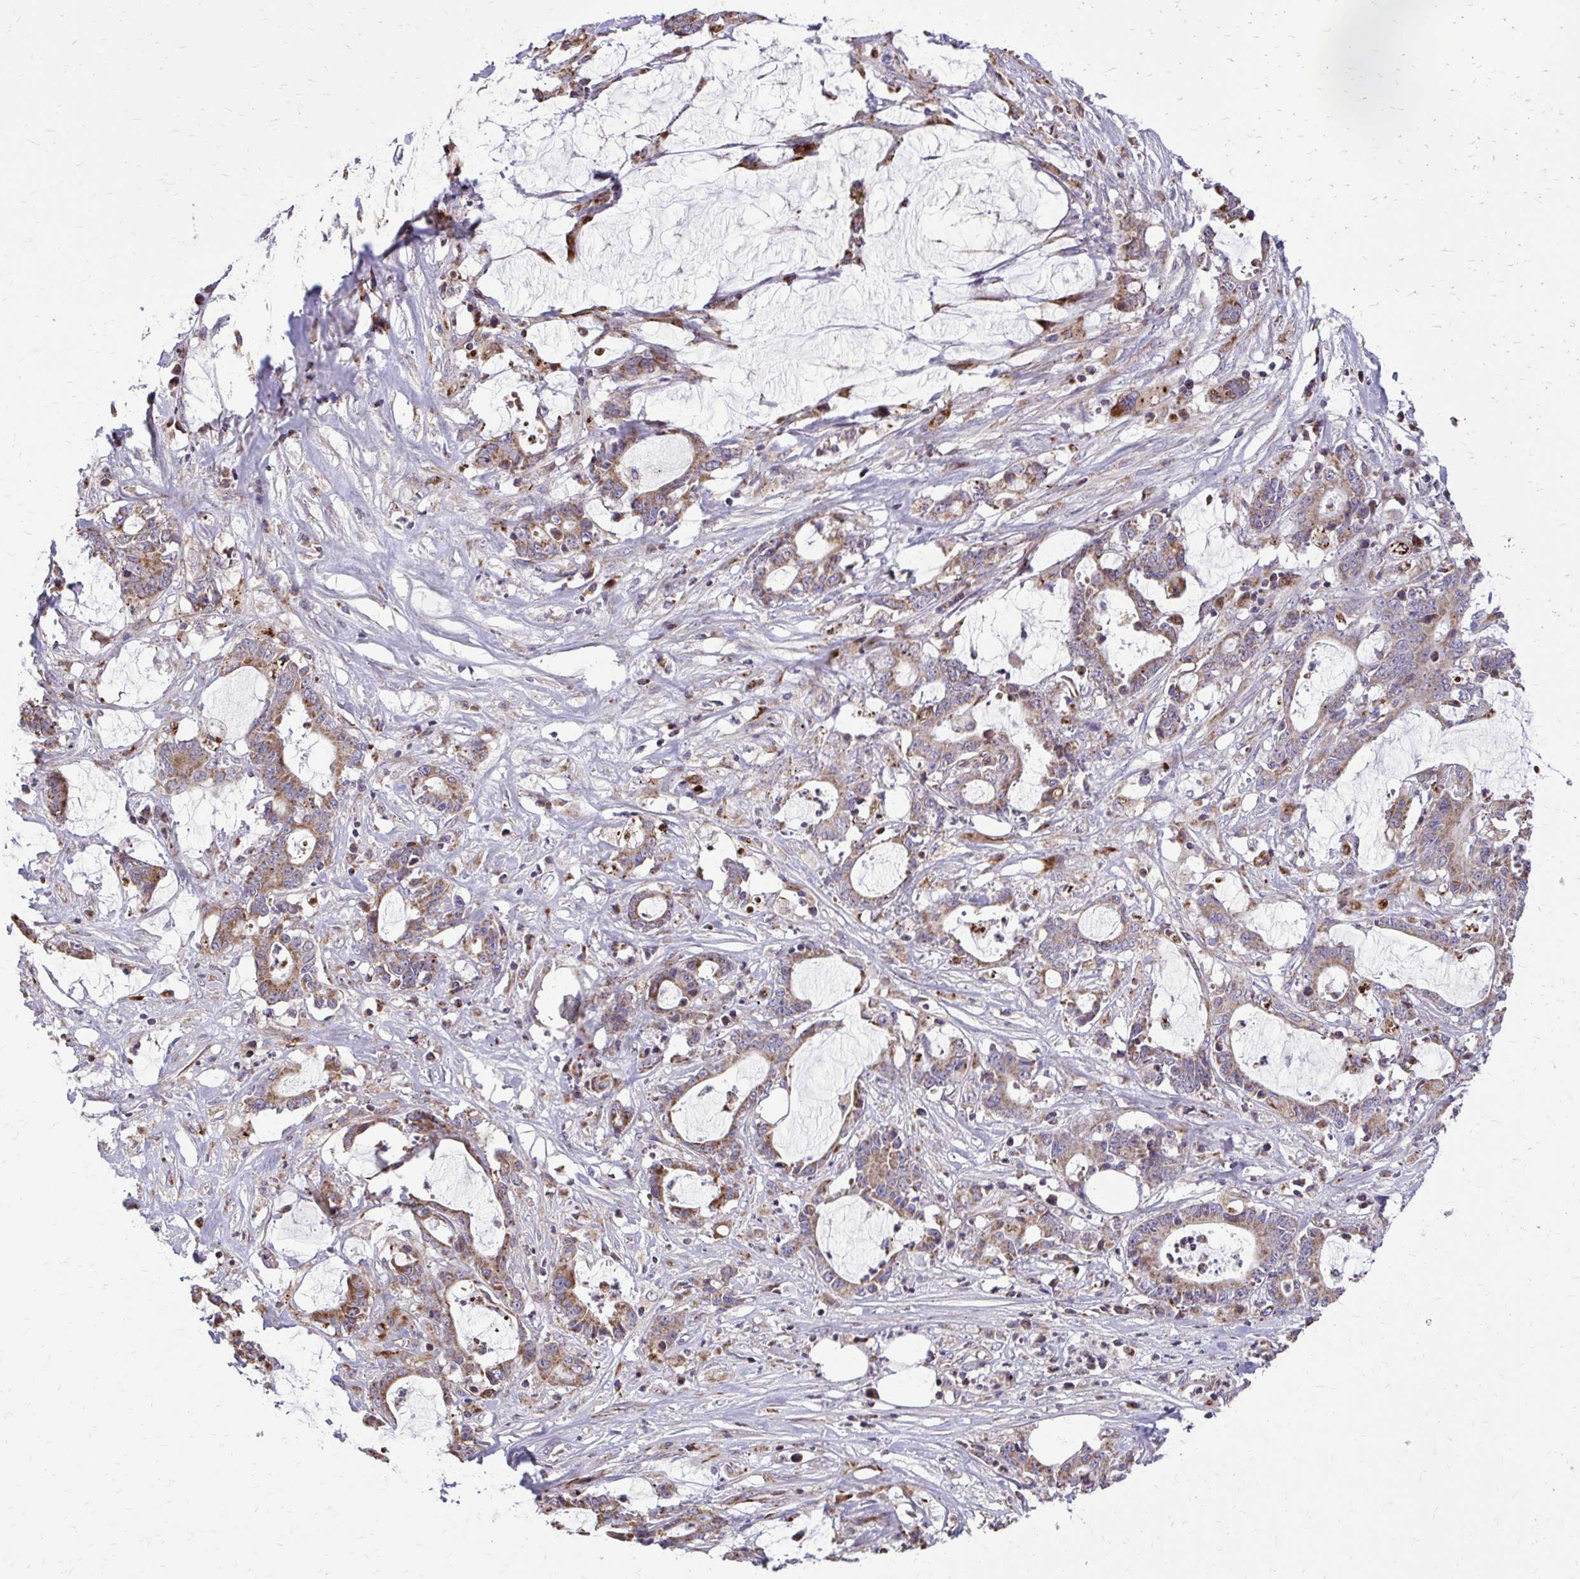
{"staining": {"intensity": "moderate", "quantity": ">75%", "location": "cytoplasmic/membranous"}, "tissue": "stomach cancer", "cell_type": "Tumor cells", "image_type": "cancer", "snomed": [{"axis": "morphology", "description": "Adenocarcinoma, NOS"}, {"axis": "topography", "description": "Stomach, upper"}], "caption": "Protein positivity by immunohistochemistry shows moderate cytoplasmic/membranous staining in about >75% of tumor cells in stomach cancer (adenocarcinoma). (brown staining indicates protein expression, while blue staining denotes nuclei).", "gene": "ABCC3", "patient": {"sex": "male", "age": 68}}